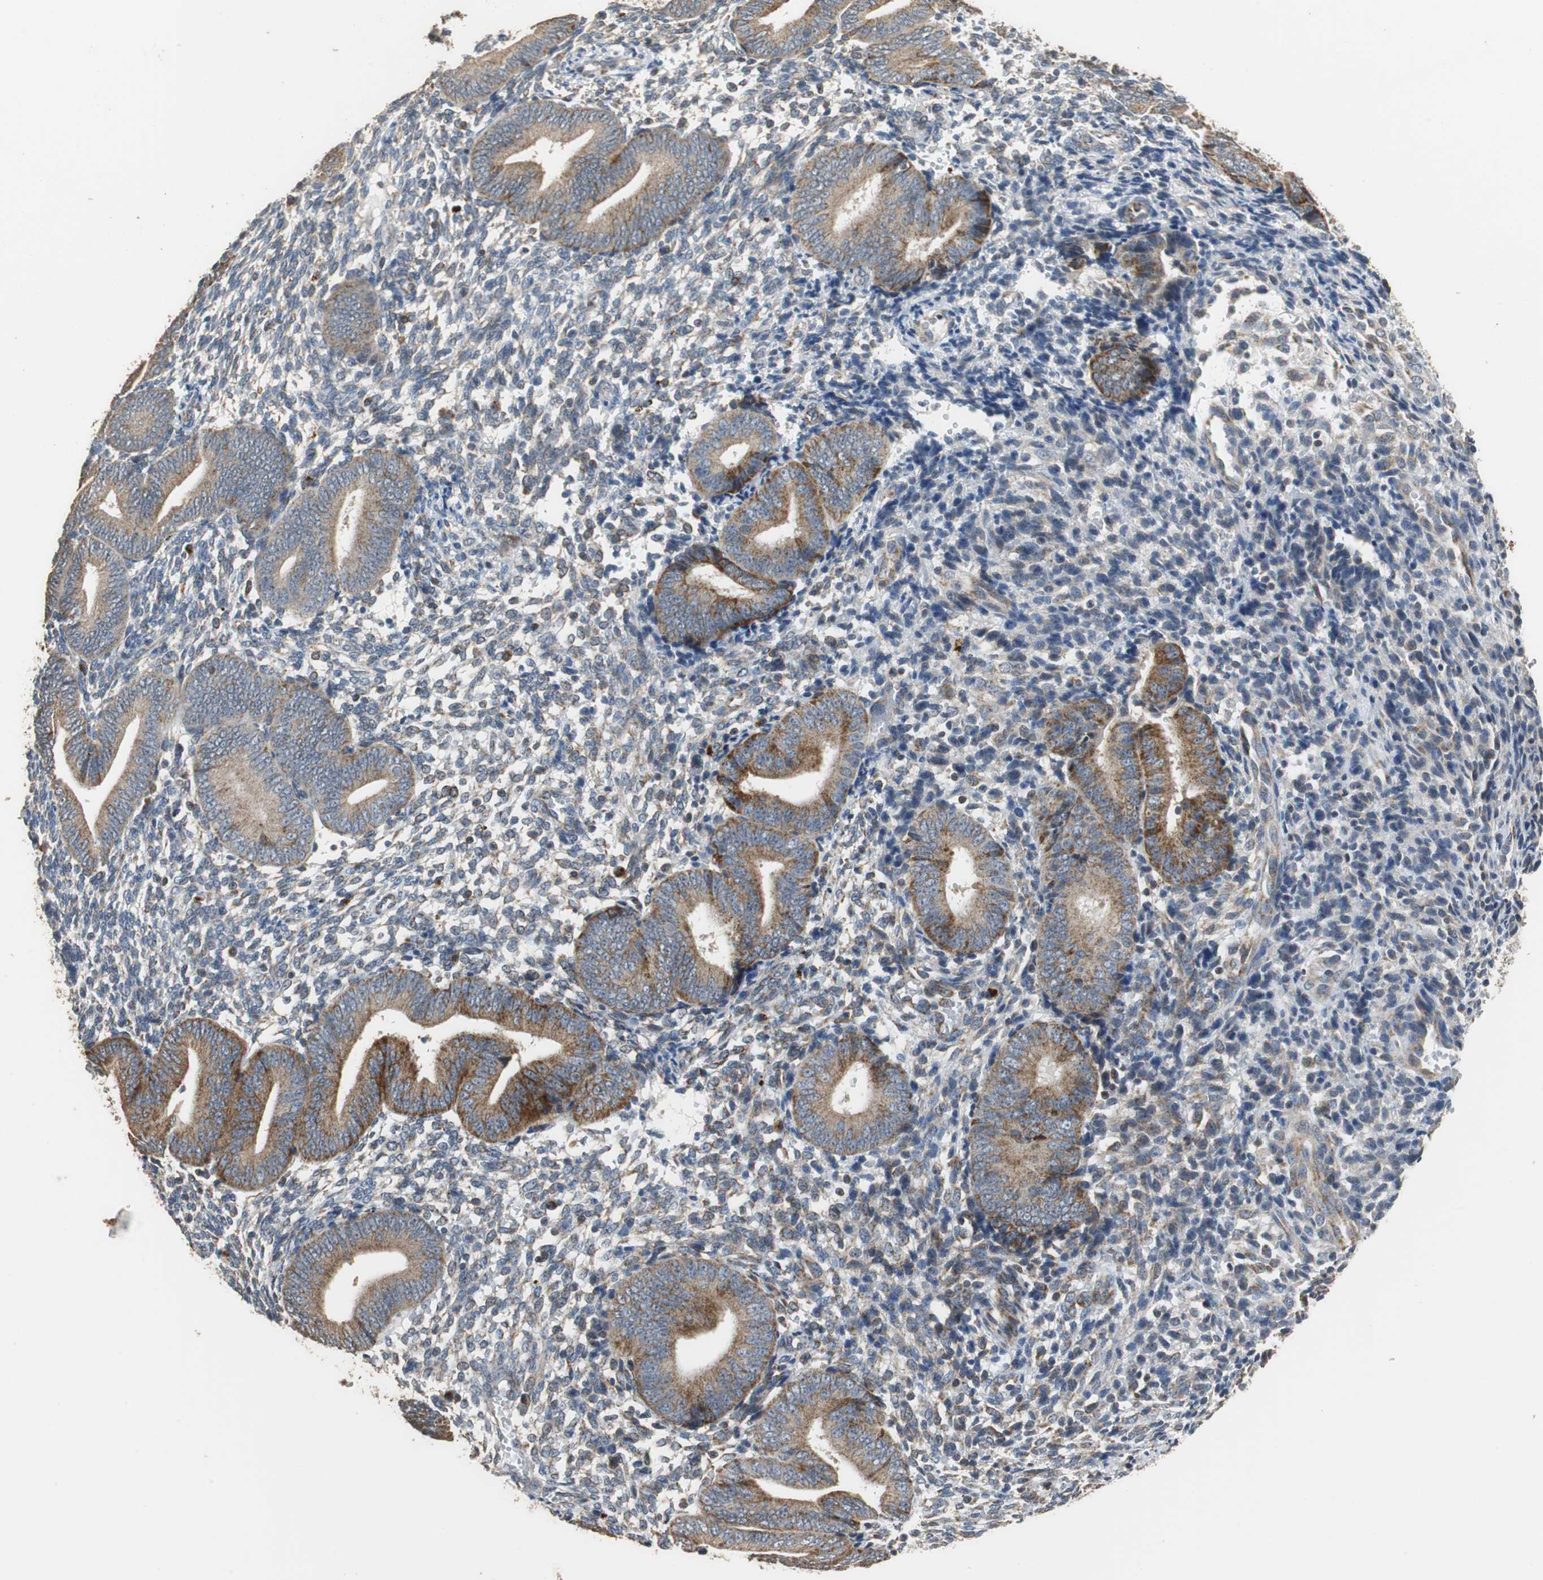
{"staining": {"intensity": "weak", "quantity": "<25%", "location": "cytoplasmic/membranous"}, "tissue": "endometrium", "cell_type": "Cells in endometrial stroma", "image_type": "normal", "snomed": [{"axis": "morphology", "description": "Normal tissue, NOS"}, {"axis": "topography", "description": "Uterus"}, {"axis": "topography", "description": "Endometrium"}], "caption": "Immunohistochemistry (IHC) image of benign endometrium: endometrium stained with DAB exhibits no significant protein expression in cells in endometrial stroma.", "gene": "HMGCL", "patient": {"sex": "female", "age": 33}}